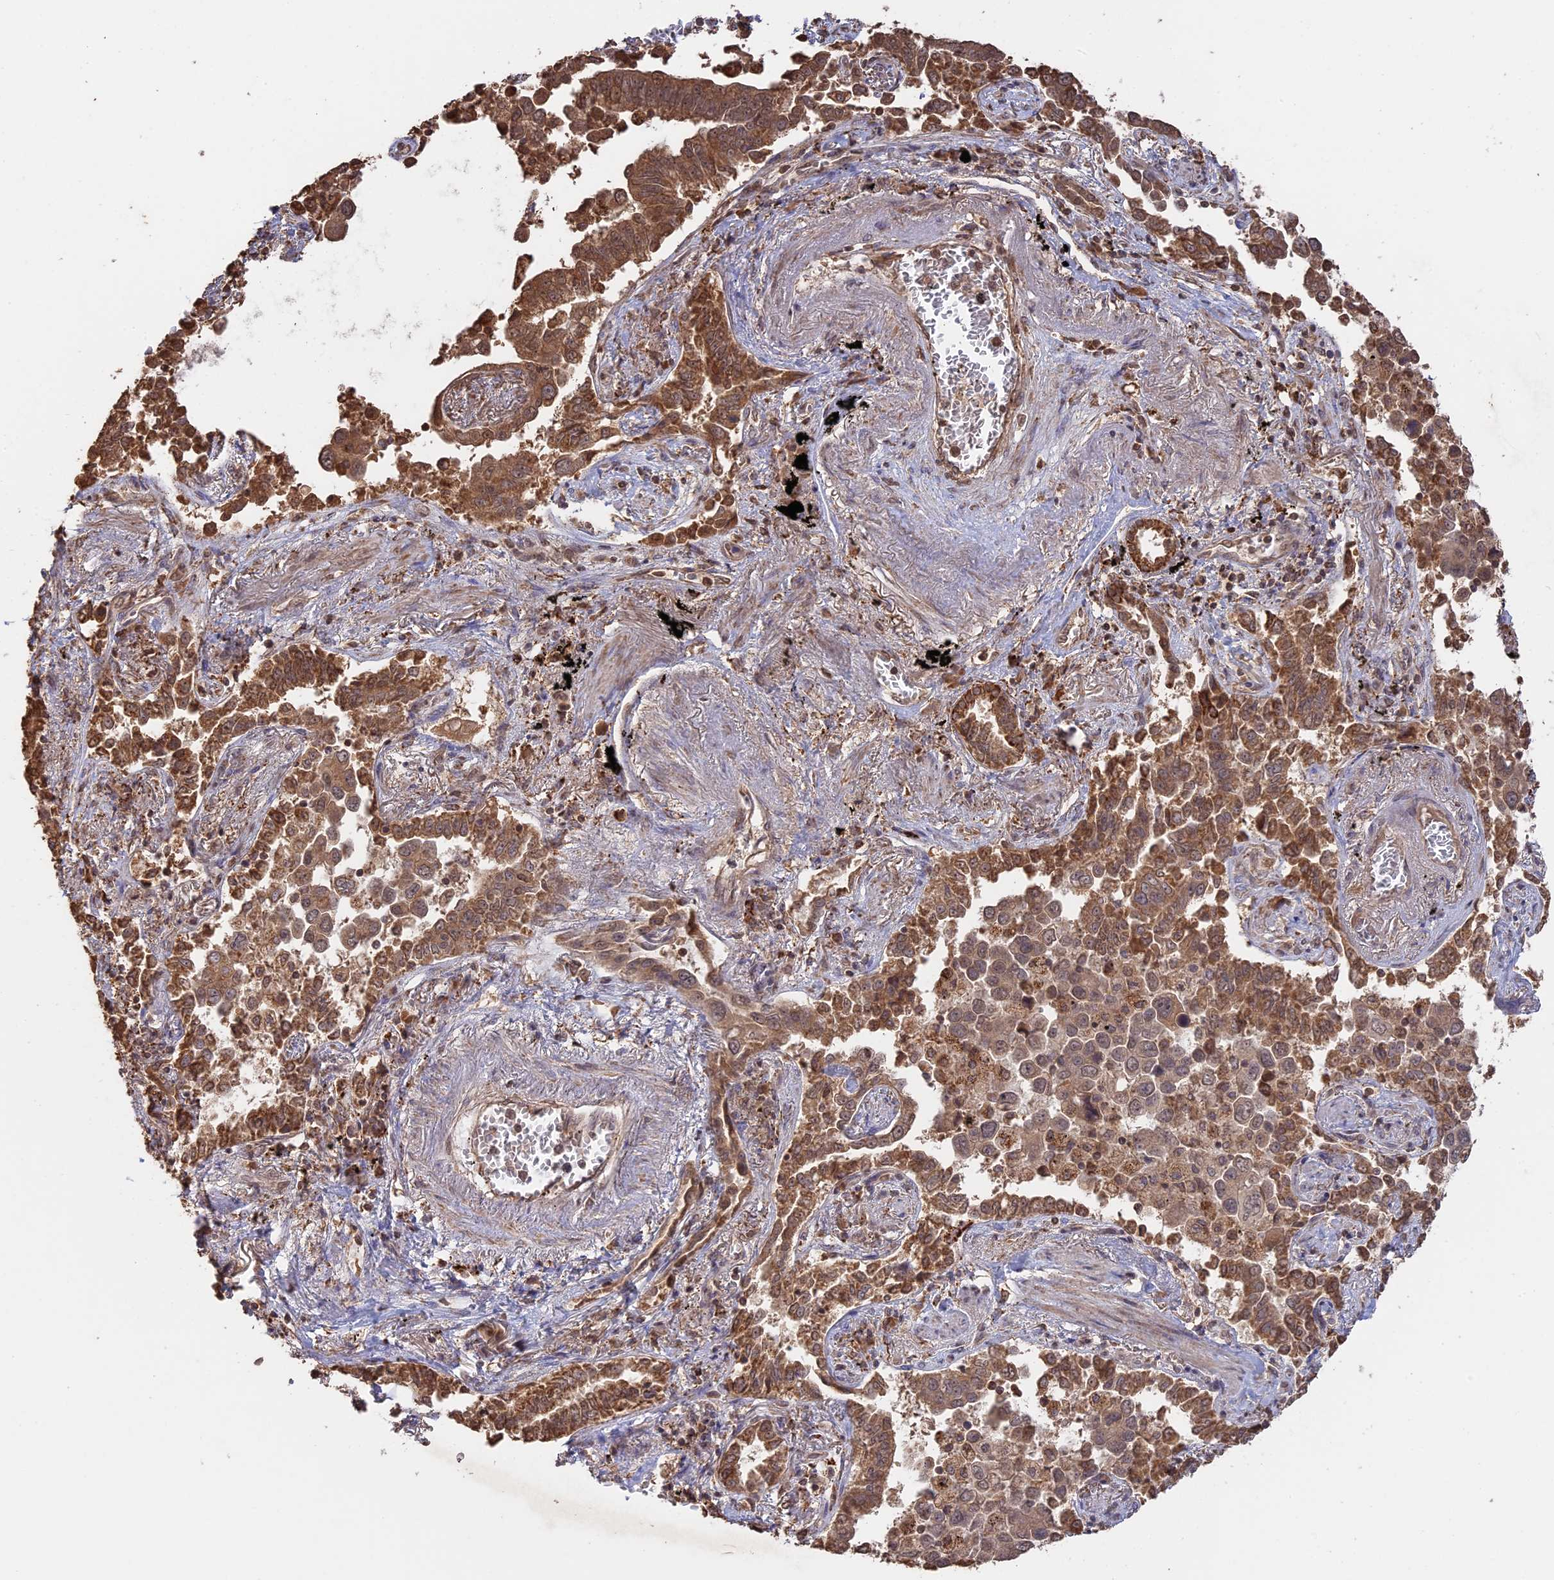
{"staining": {"intensity": "moderate", "quantity": ">75%", "location": "cytoplasmic/membranous,nuclear"}, "tissue": "lung cancer", "cell_type": "Tumor cells", "image_type": "cancer", "snomed": [{"axis": "morphology", "description": "Adenocarcinoma, NOS"}, {"axis": "topography", "description": "Lung"}], "caption": "Protein positivity by IHC shows moderate cytoplasmic/membranous and nuclear positivity in about >75% of tumor cells in adenocarcinoma (lung).", "gene": "FAM210B", "patient": {"sex": "male", "age": 67}}